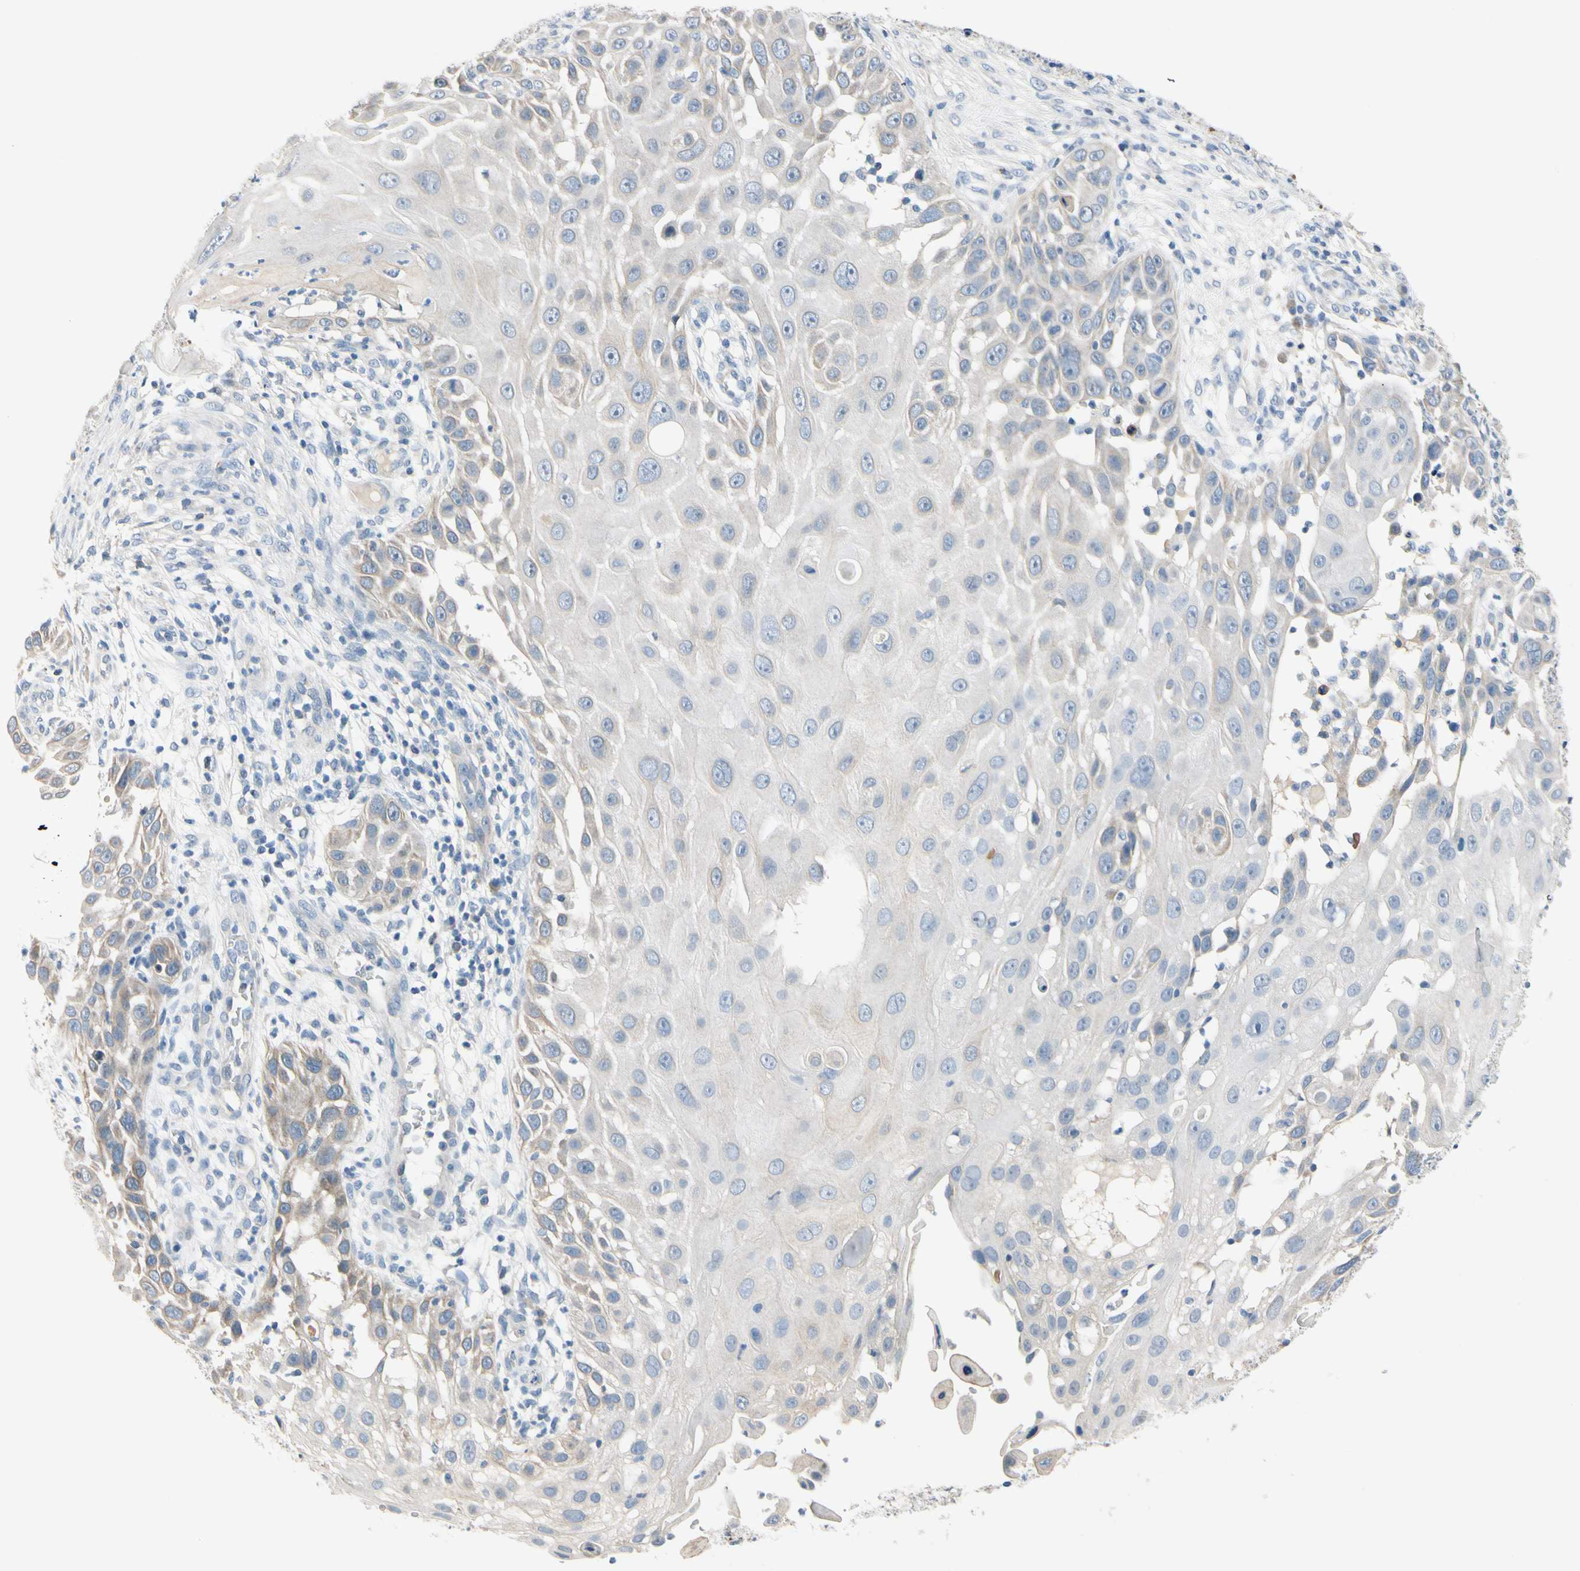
{"staining": {"intensity": "weak", "quantity": "<25%", "location": "cytoplasmic/membranous"}, "tissue": "skin cancer", "cell_type": "Tumor cells", "image_type": "cancer", "snomed": [{"axis": "morphology", "description": "Squamous cell carcinoma, NOS"}, {"axis": "topography", "description": "Skin"}], "caption": "Skin cancer was stained to show a protein in brown. There is no significant staining in tumor cells. The staining is performed using DAB brown chromogen with nuclei counter-stained in using hematoxylin.", "gene": "SLC27A6", "patient": {"sex": "female", "age": 44}}